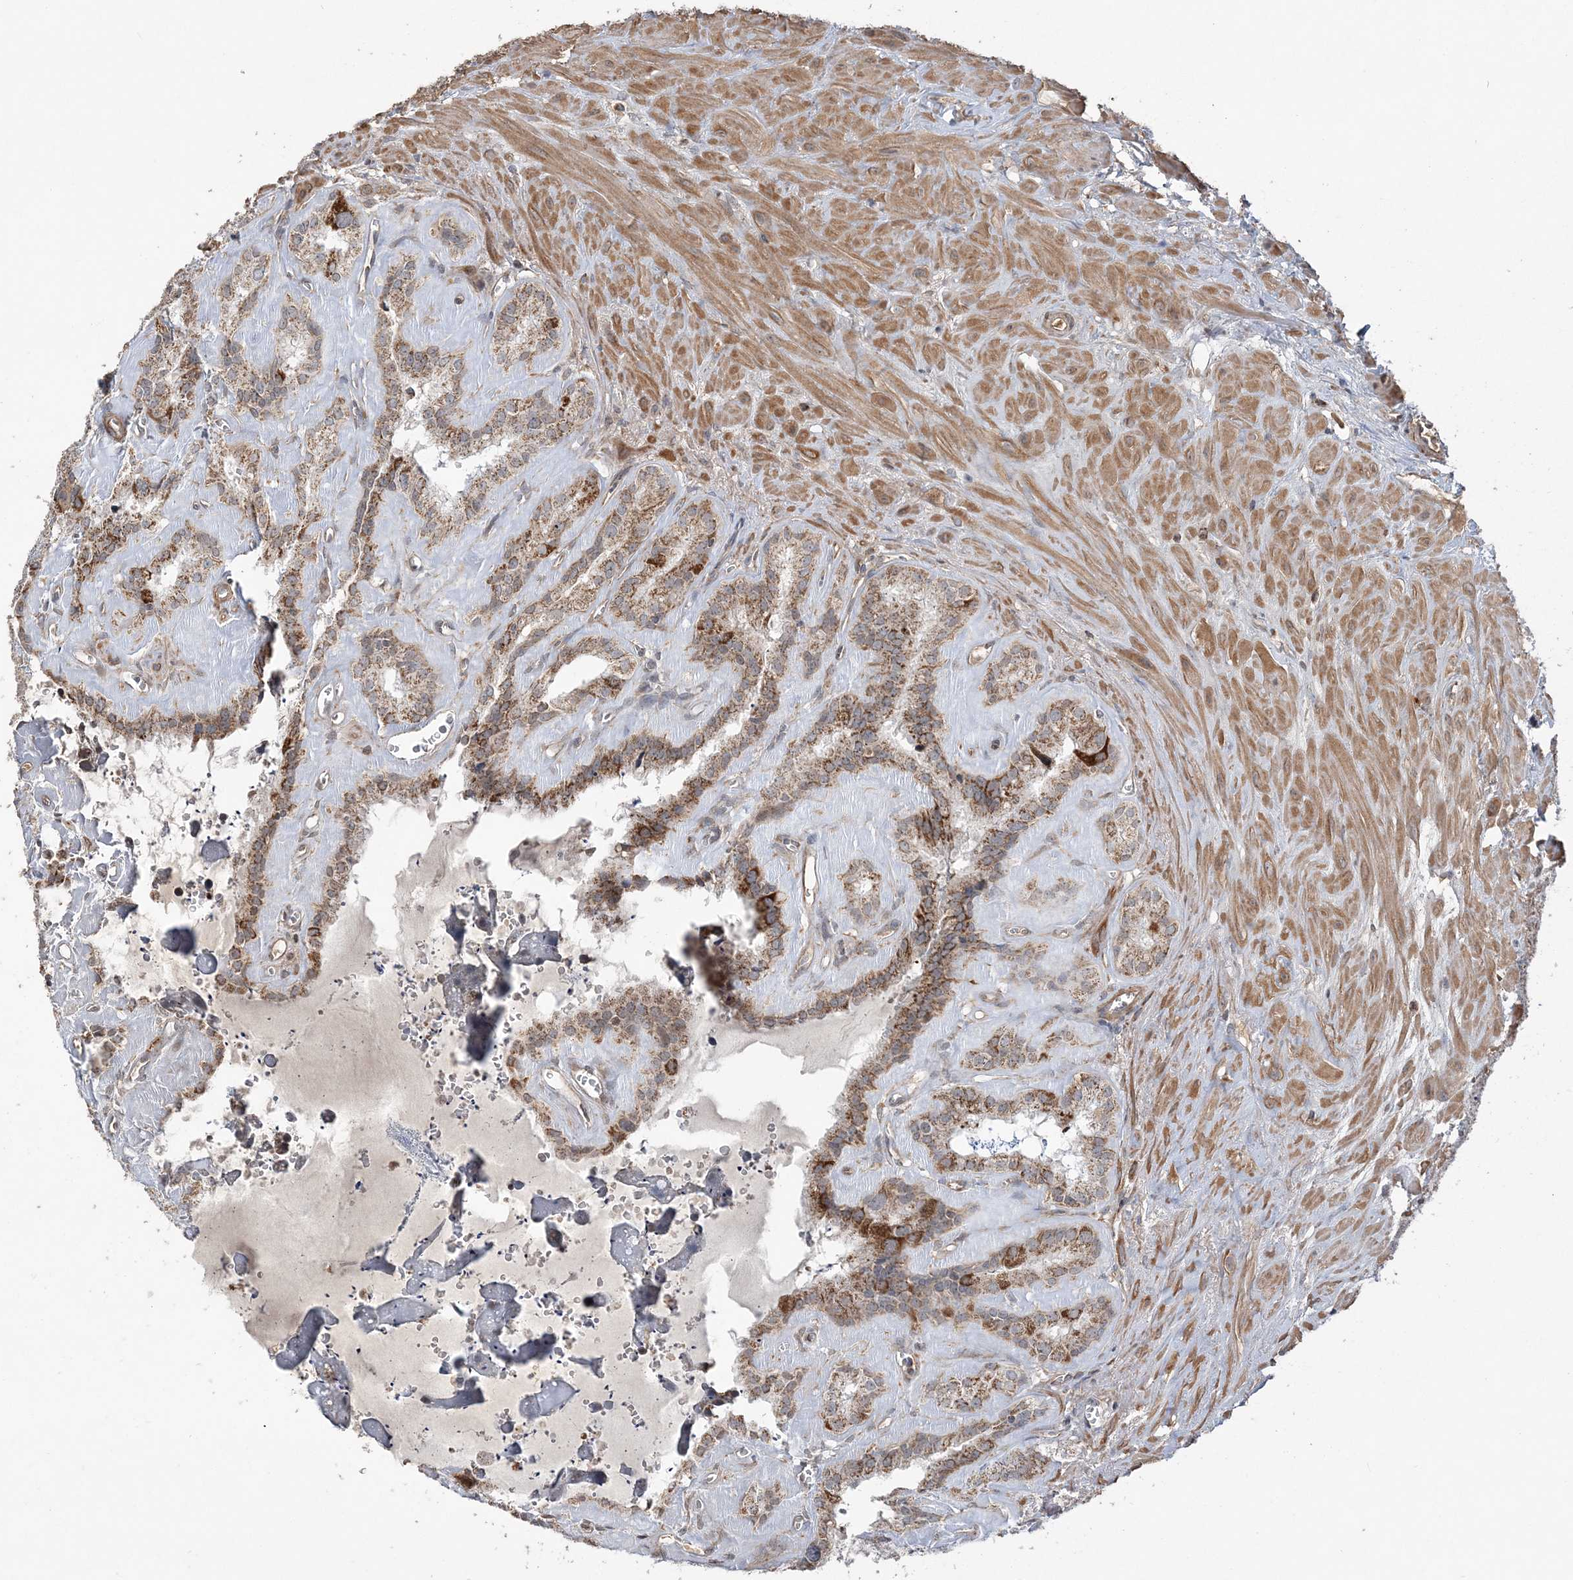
{"staining": {"intensity": "moderate", "quantity": ">75%", "location": "cytoplasmic/membranous"}, "tissue": "seminal vesicle", "cell_type": "Glandular cells", "image_type": "normal", "snomed": [{"axis": "morphology", "description": "Normal tissue, NOS"}, {"axis": "topography", "description": "Prostate"}, {"axis": "topography", "description": "Seminal veicle"}], "caption": "Normal seminal vesicle shows moderate cytoplasmic/membranous expression in about >75% of glandular cells, visualized by immunohistochemistry.", "gene": "SCLT1", "patient": {"sex": "male", "age": 59}}